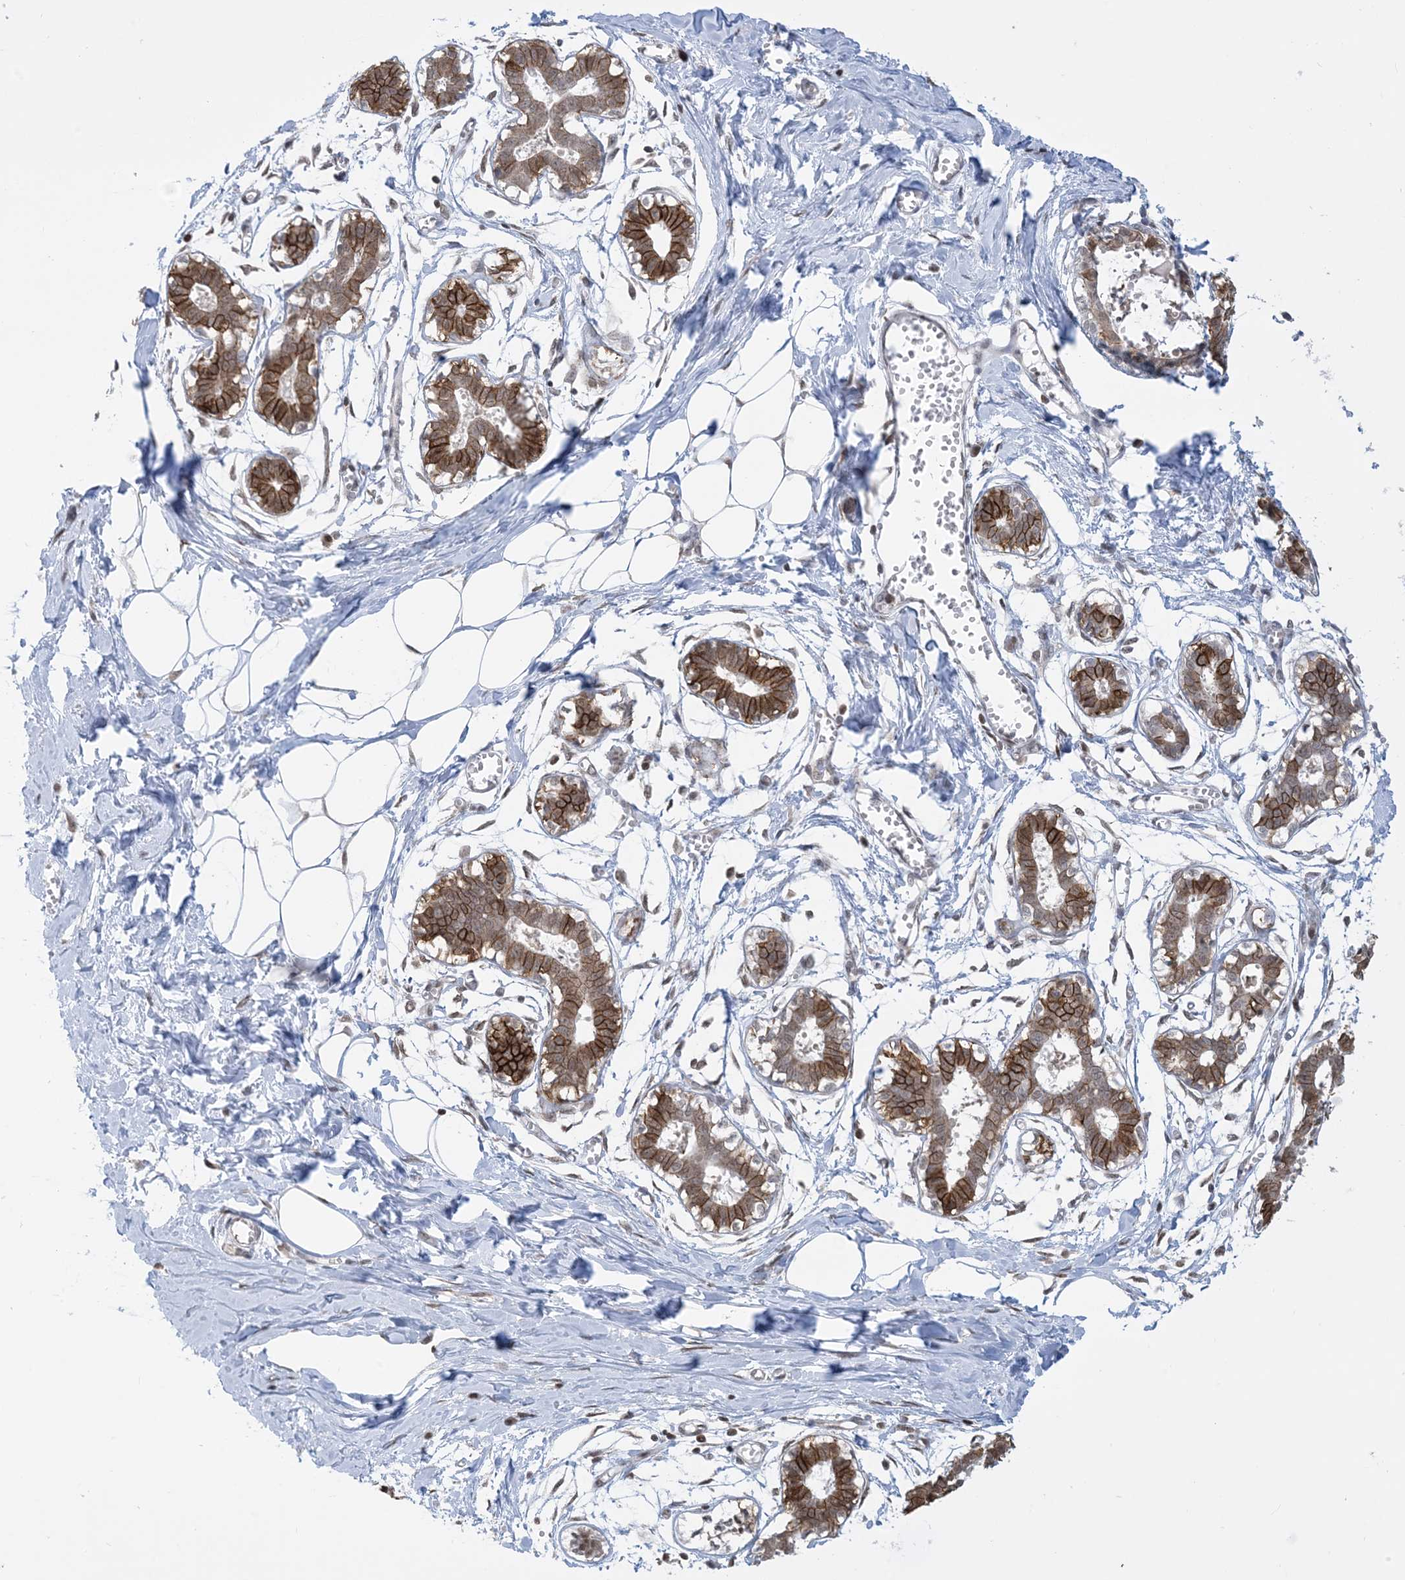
{"staining": {"intensity": "negative", "quantity": "none", "location": "none"}, "tissue": "breast", "cell_type": "Adipocytes", "image_type": "normal", "snomed": [{"axis": "morphology", "description": "Normal tissue, NOS"}, {"axis": "topography", "description": "Breast"}], "caption": "Immunohistochemistry micrograph of unremarkable human breast stained for a protein (brown), which reveals no positivity in adipocytes. Nuclei are stained in blue.", "gene": "CASP4", "patient": {"sex": "female", "age": 27}}